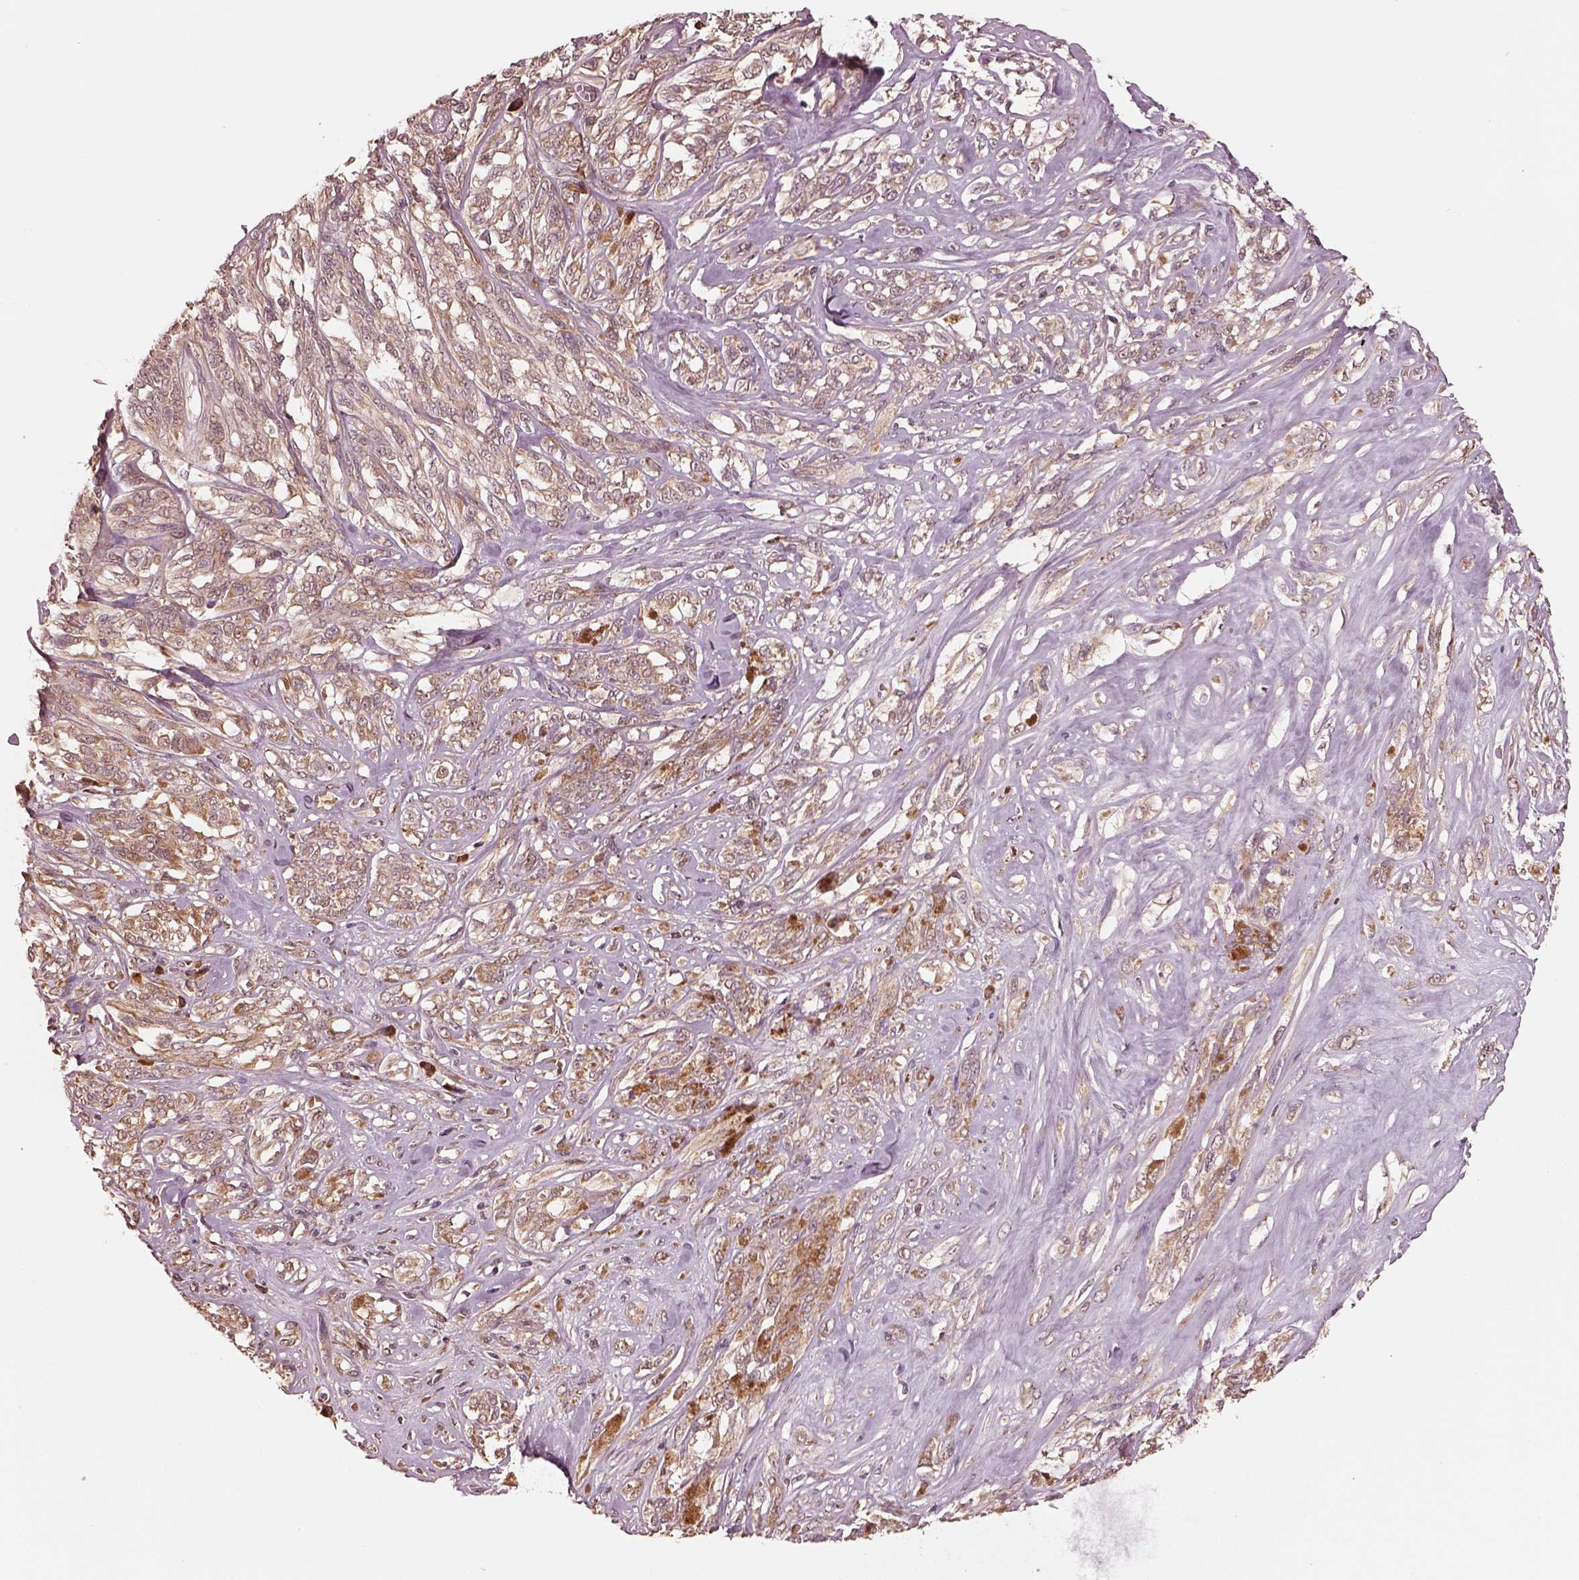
{"staining": {"intensity": "weak", "quantity": ">75%", "location": "cytoplasmic/membranous"}, "tissue": "melanoma", "cell_type": "Tumor cells", "image_type": "cancer", "snomed": [{"axis": "morphology", "description": "Malignant melanoma, NOS"}, {"axis": "topography", "description": "Skin"}], "caption": "Immunohistochemical staining of human malignant melanoma demonstrates low levels of weak cytoplasmic/membranous protein expression in approximately >75% of tumor cells.", "gene": "RPS5", "patient": {"sex": "female", "age": 91}}